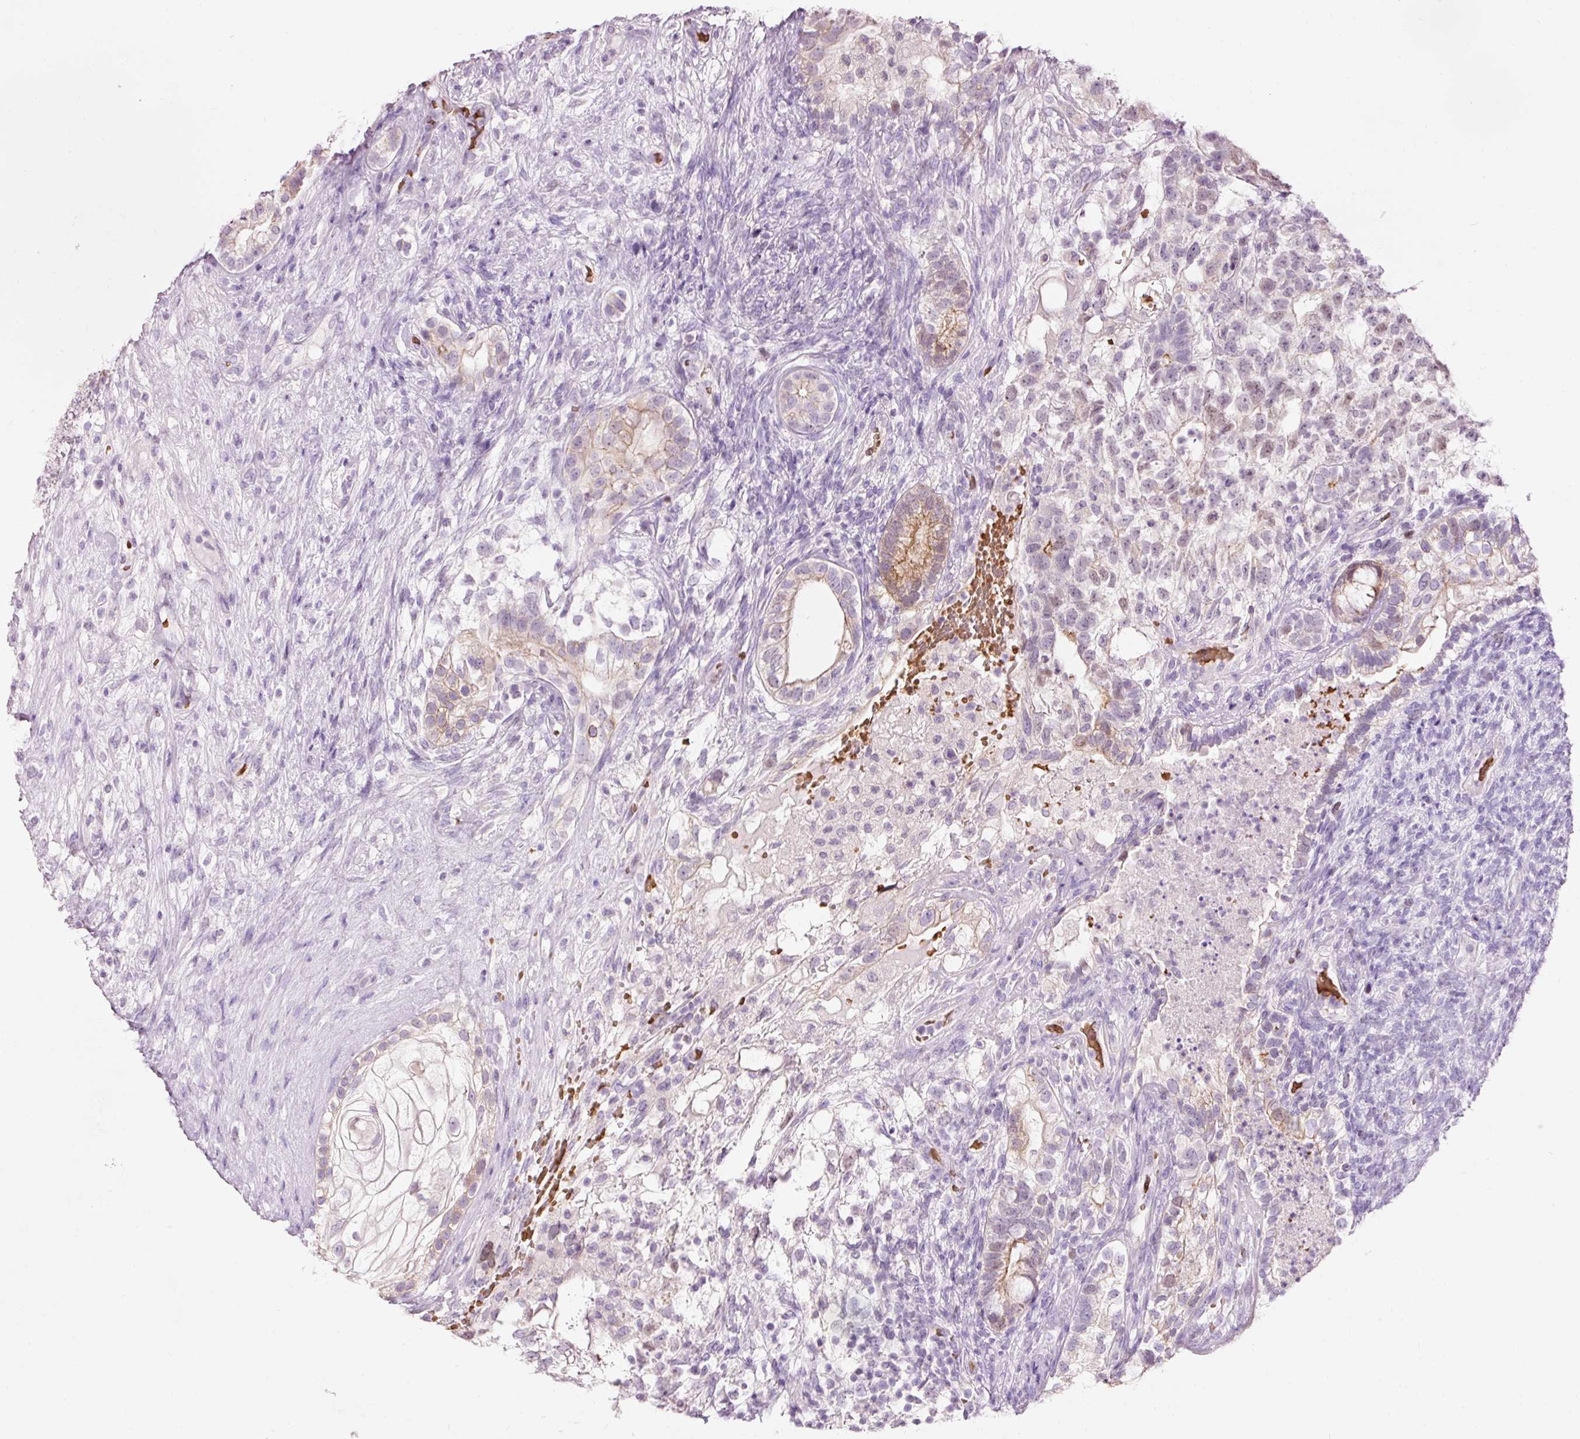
{"staining": {"intensity": "moderate", "quantity": "<25%", "location": "cytoplasmic/membranous"}, "tissue": "testis cancer", "cell_type": "Tumor cells", "image_type": "cancer", "snomed": [{"axis": "morphology", "description": "Seminoma, NOS"}, {"axis": "morphology", "description": "Carcinoma, Embryonal, NOS"}, {"axis": "topography", "description": "Testis"}], "caption": "DAB (3,3'-diaminobenzidine) immunohistochemical staining of embryonal carcinoma (testis) displays moderate cytoplasmic/membranous protein staining in approximately <25% of tumor cells.", "gene": "DHRS11", "patient": {"sex": "male", "age": 41}}